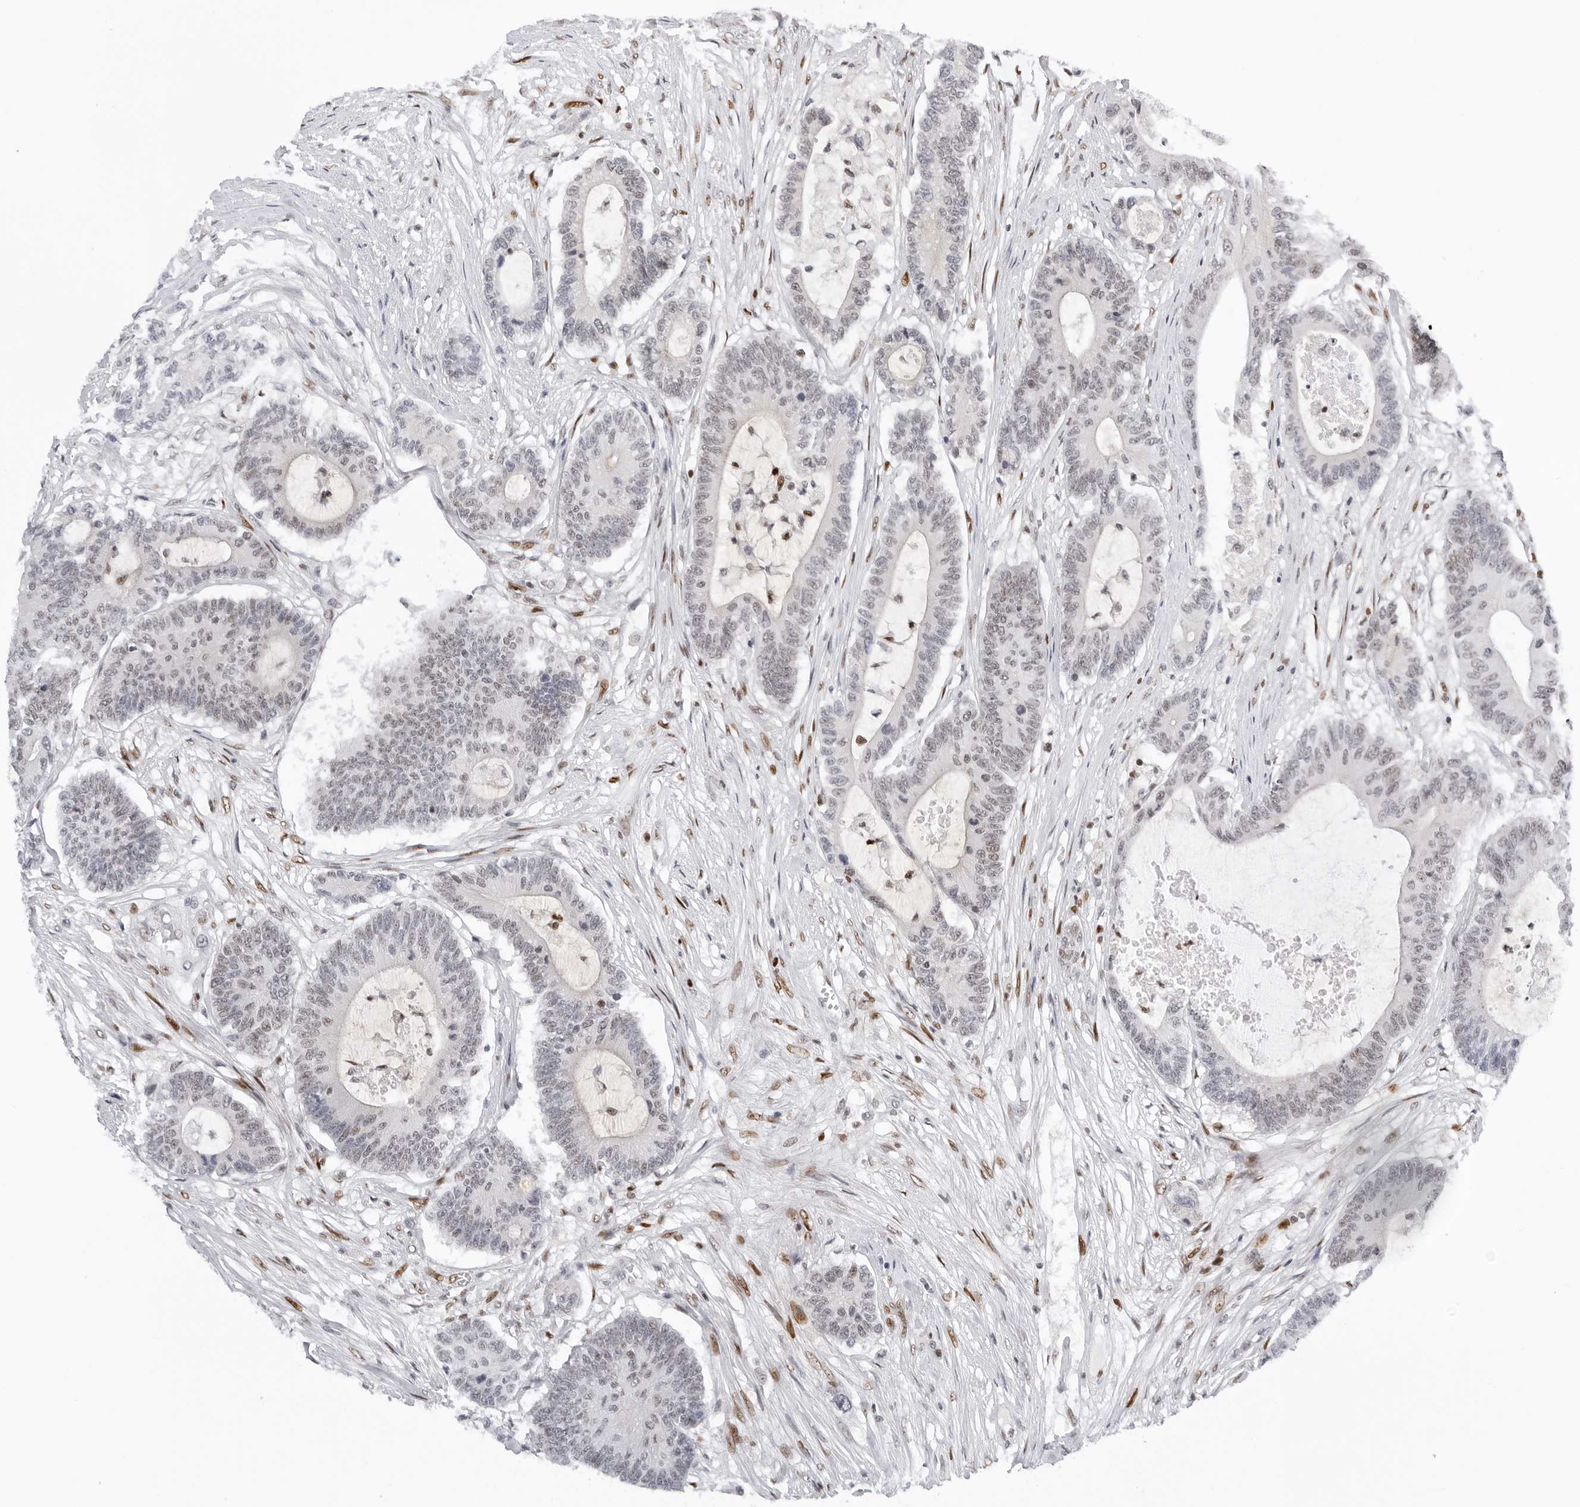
{"staining": {"intensity": "weak", "quantity": "<25%", "location": "nuclear"}, "tissue": "colorectal cancer", "cell_type": "Tumor cells", "image_type": "cancer", "snomed": [{"axis": "morphology", "description": "Adenocarcinoma, NOS"}, {"axis": "topography", "description": "Colon"}], "caption": "Tumor cells are negative for protein expression in human colorectal cancer (adenocarcinoma). (Immunohistochemistry (ihc), brightfield microscopy, high magnification).", "gene": "OGG1", "patient": {"sex": "female", "age": 84}}